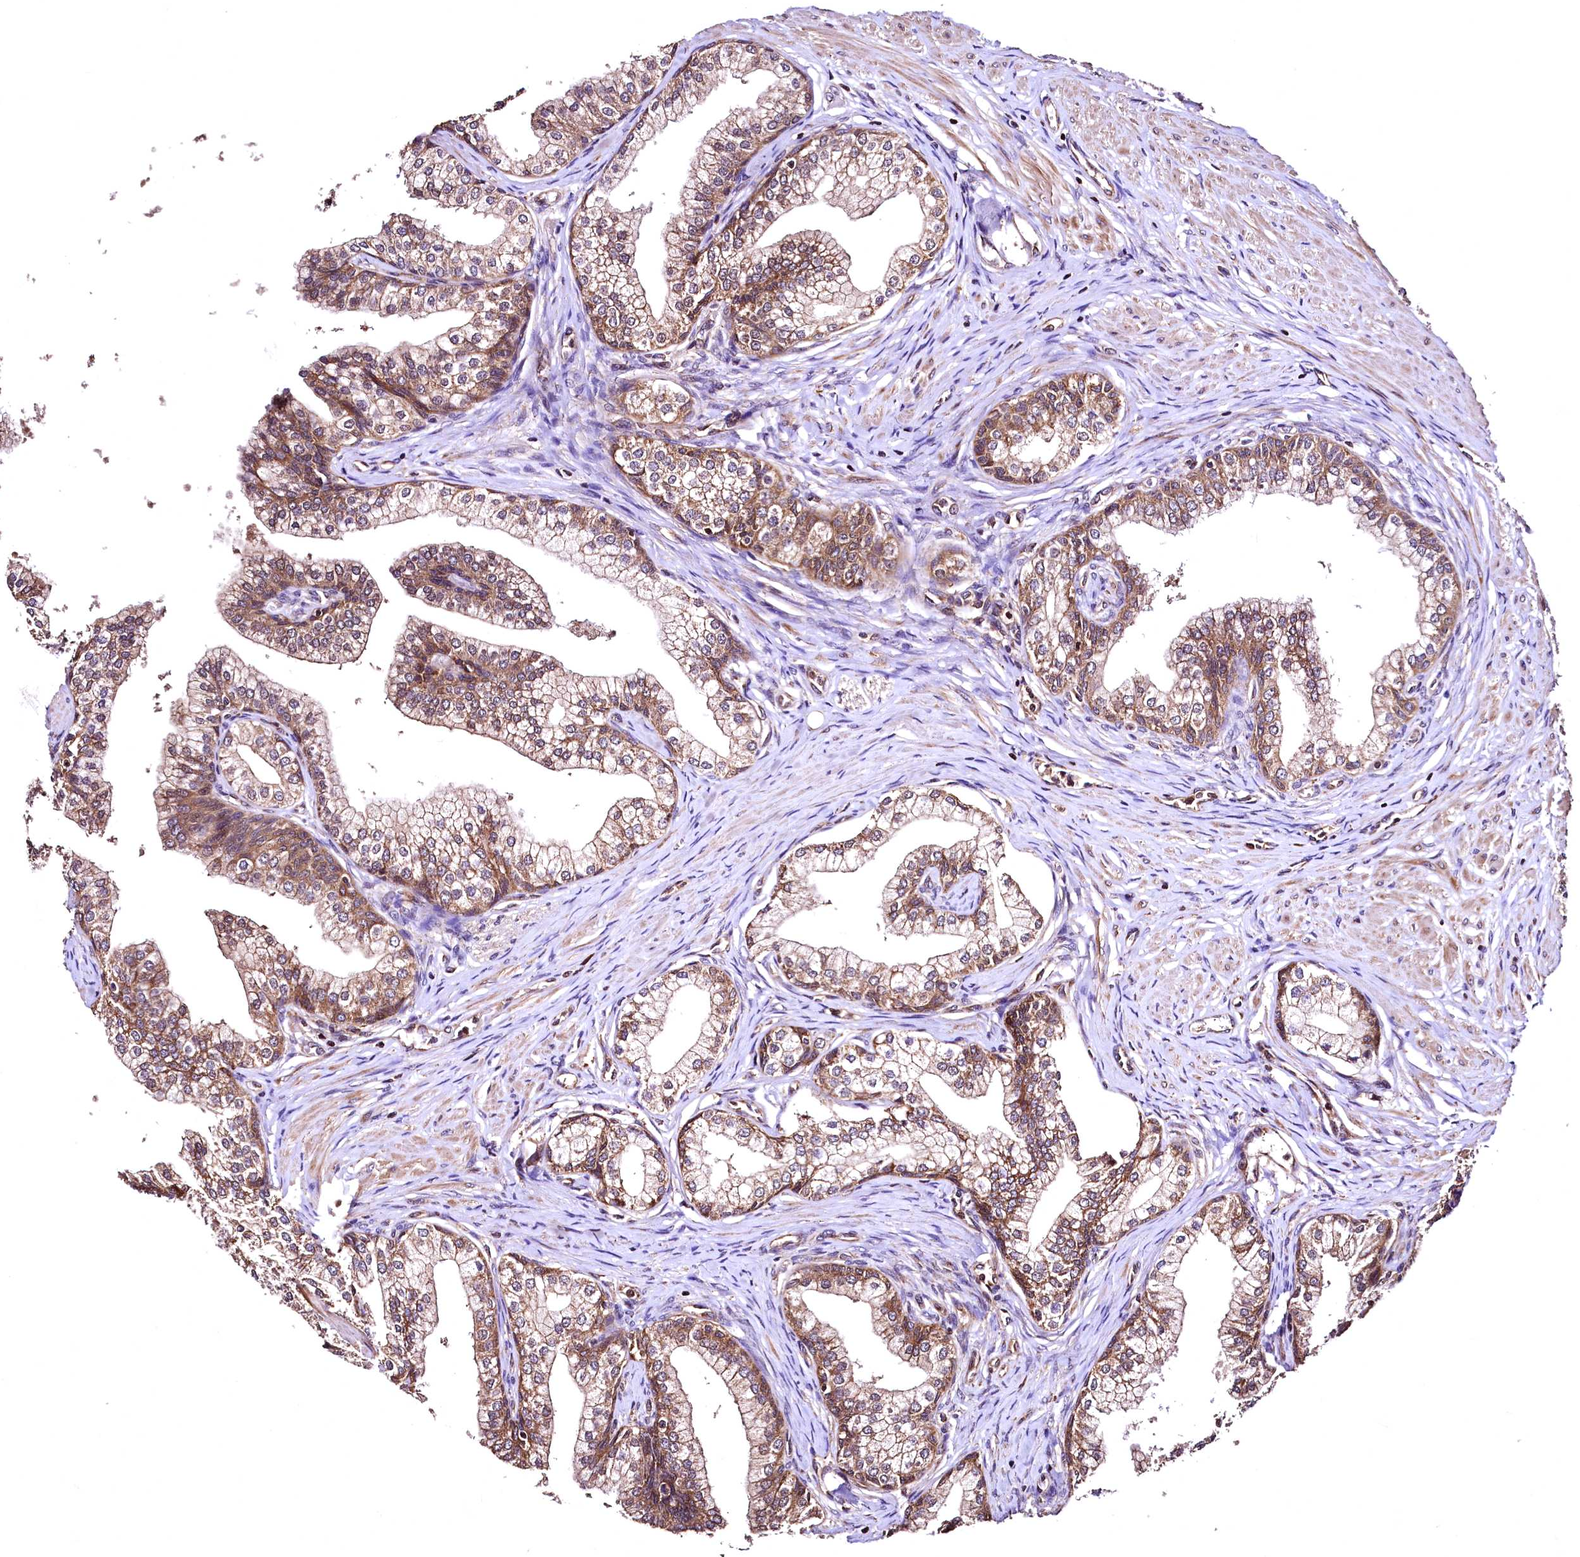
{"staining": {"intensity": "strong", "quantity": ">75%", "location": "cytoplasmic/membranous"}, "tissue": "prostate", "cell_type": "Glandular cells", "image_type": "normal", "snomed": [{"axis": "morphology", "description": "Normal tissue, NOS"}, {"axis": "topography", "description": "Prostate"}], "caption": "Protein analysis of normal prostate demonstrates strong cytoplasmic/membranous positivity in about >75% of glandular cells. Nuclei are stained in blue.", "gene": "LRSAM1", "patient": {"sex": "male", "age": 60}}